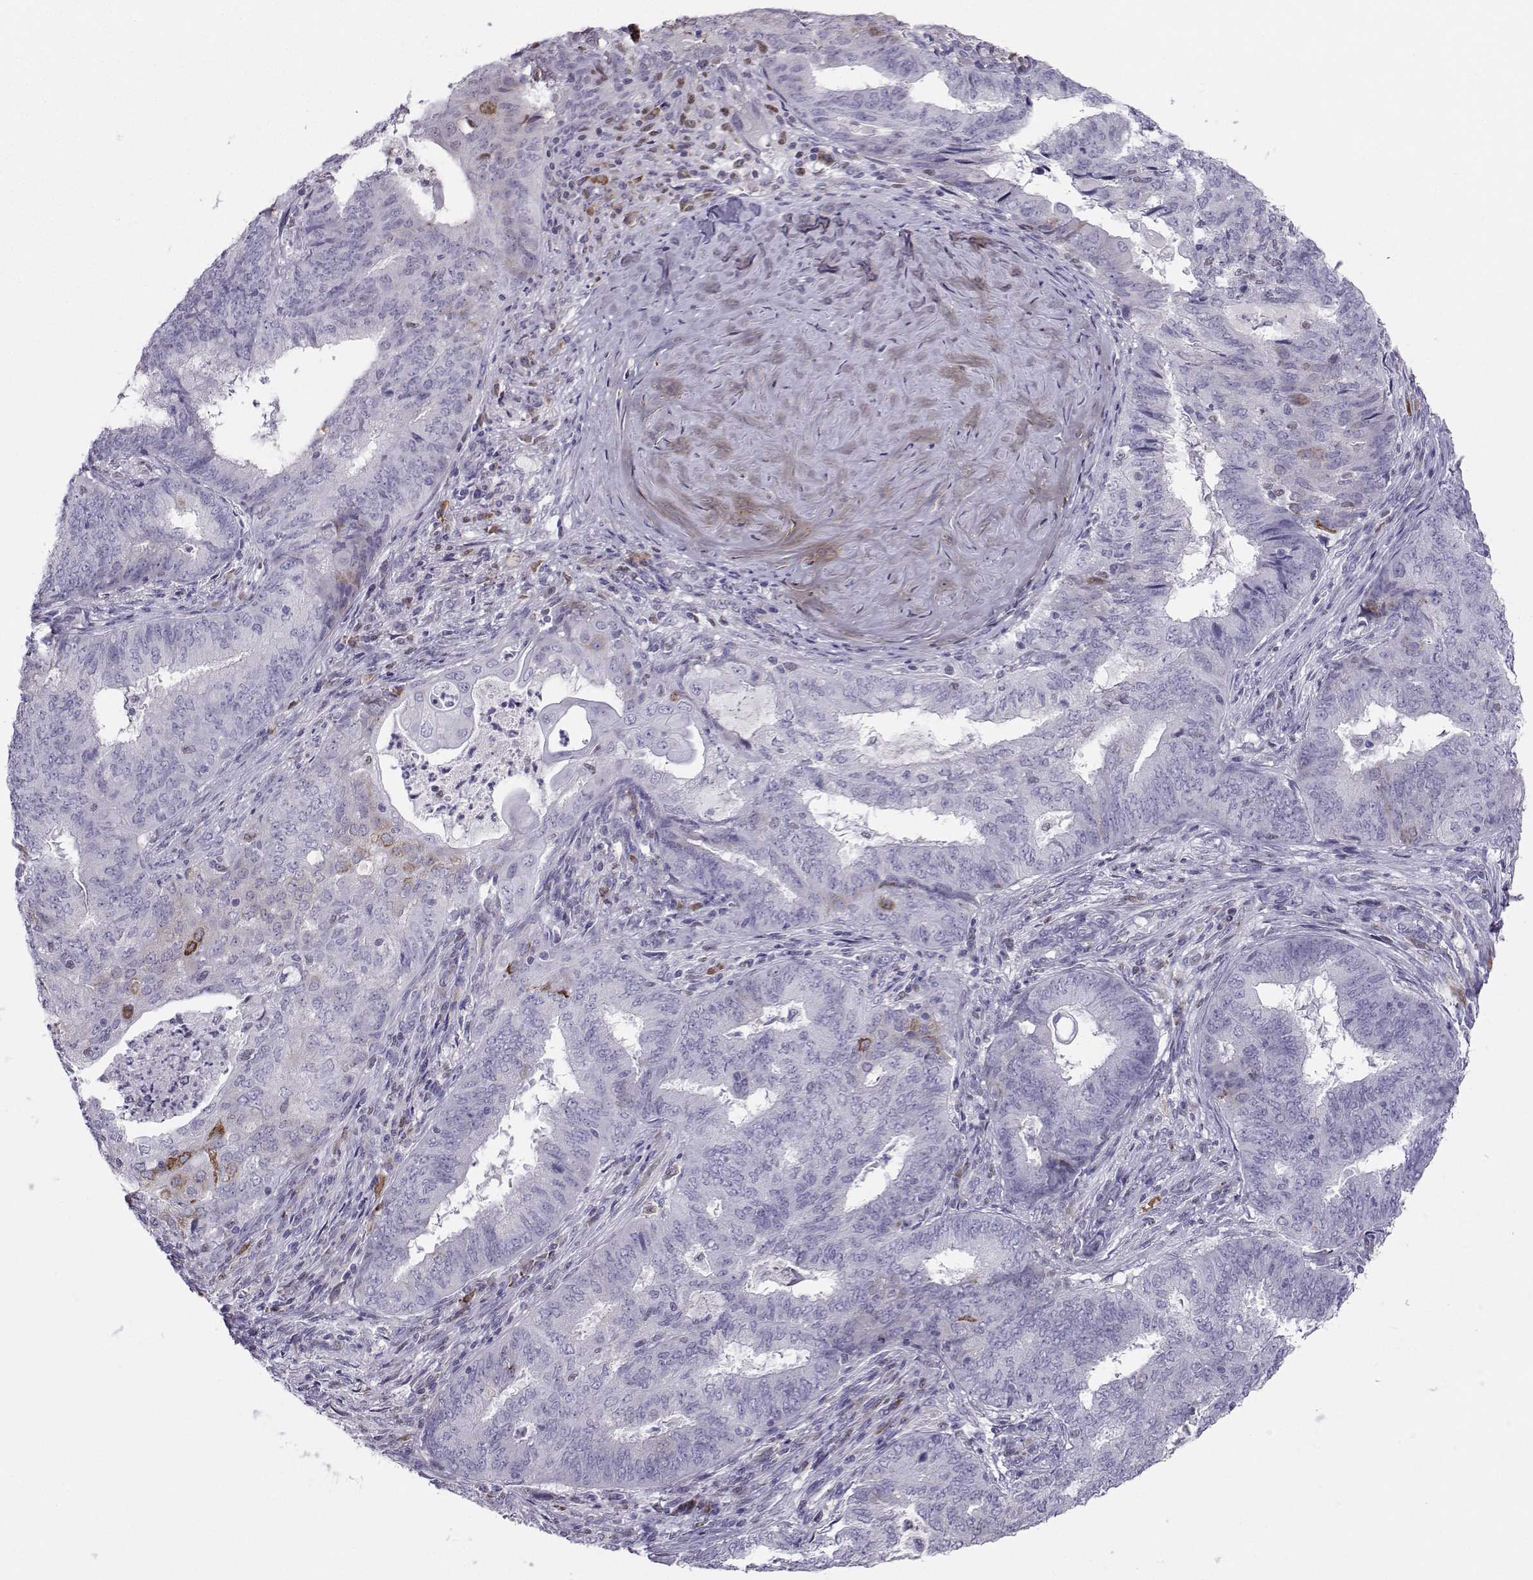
{"staining": {"intensity": "negative", "quantity": "none", "location": "none"}, "tissue": "endometrial cancer", "cell_type": "Tumor cells", "image_type": "cancer", "snomed": [{"axis": "morphology", "description": "Adenocarcinoma, NOS"}, {"axis": "topography", "description": "Endometrium"}], "caption": "Immunohistochemical staining of adenocarcinoma (endometrial) demonstrates no significant expression in tumor cells.", "gene": "DCLK3", "patient": {"sex": "female", "age": 62}}